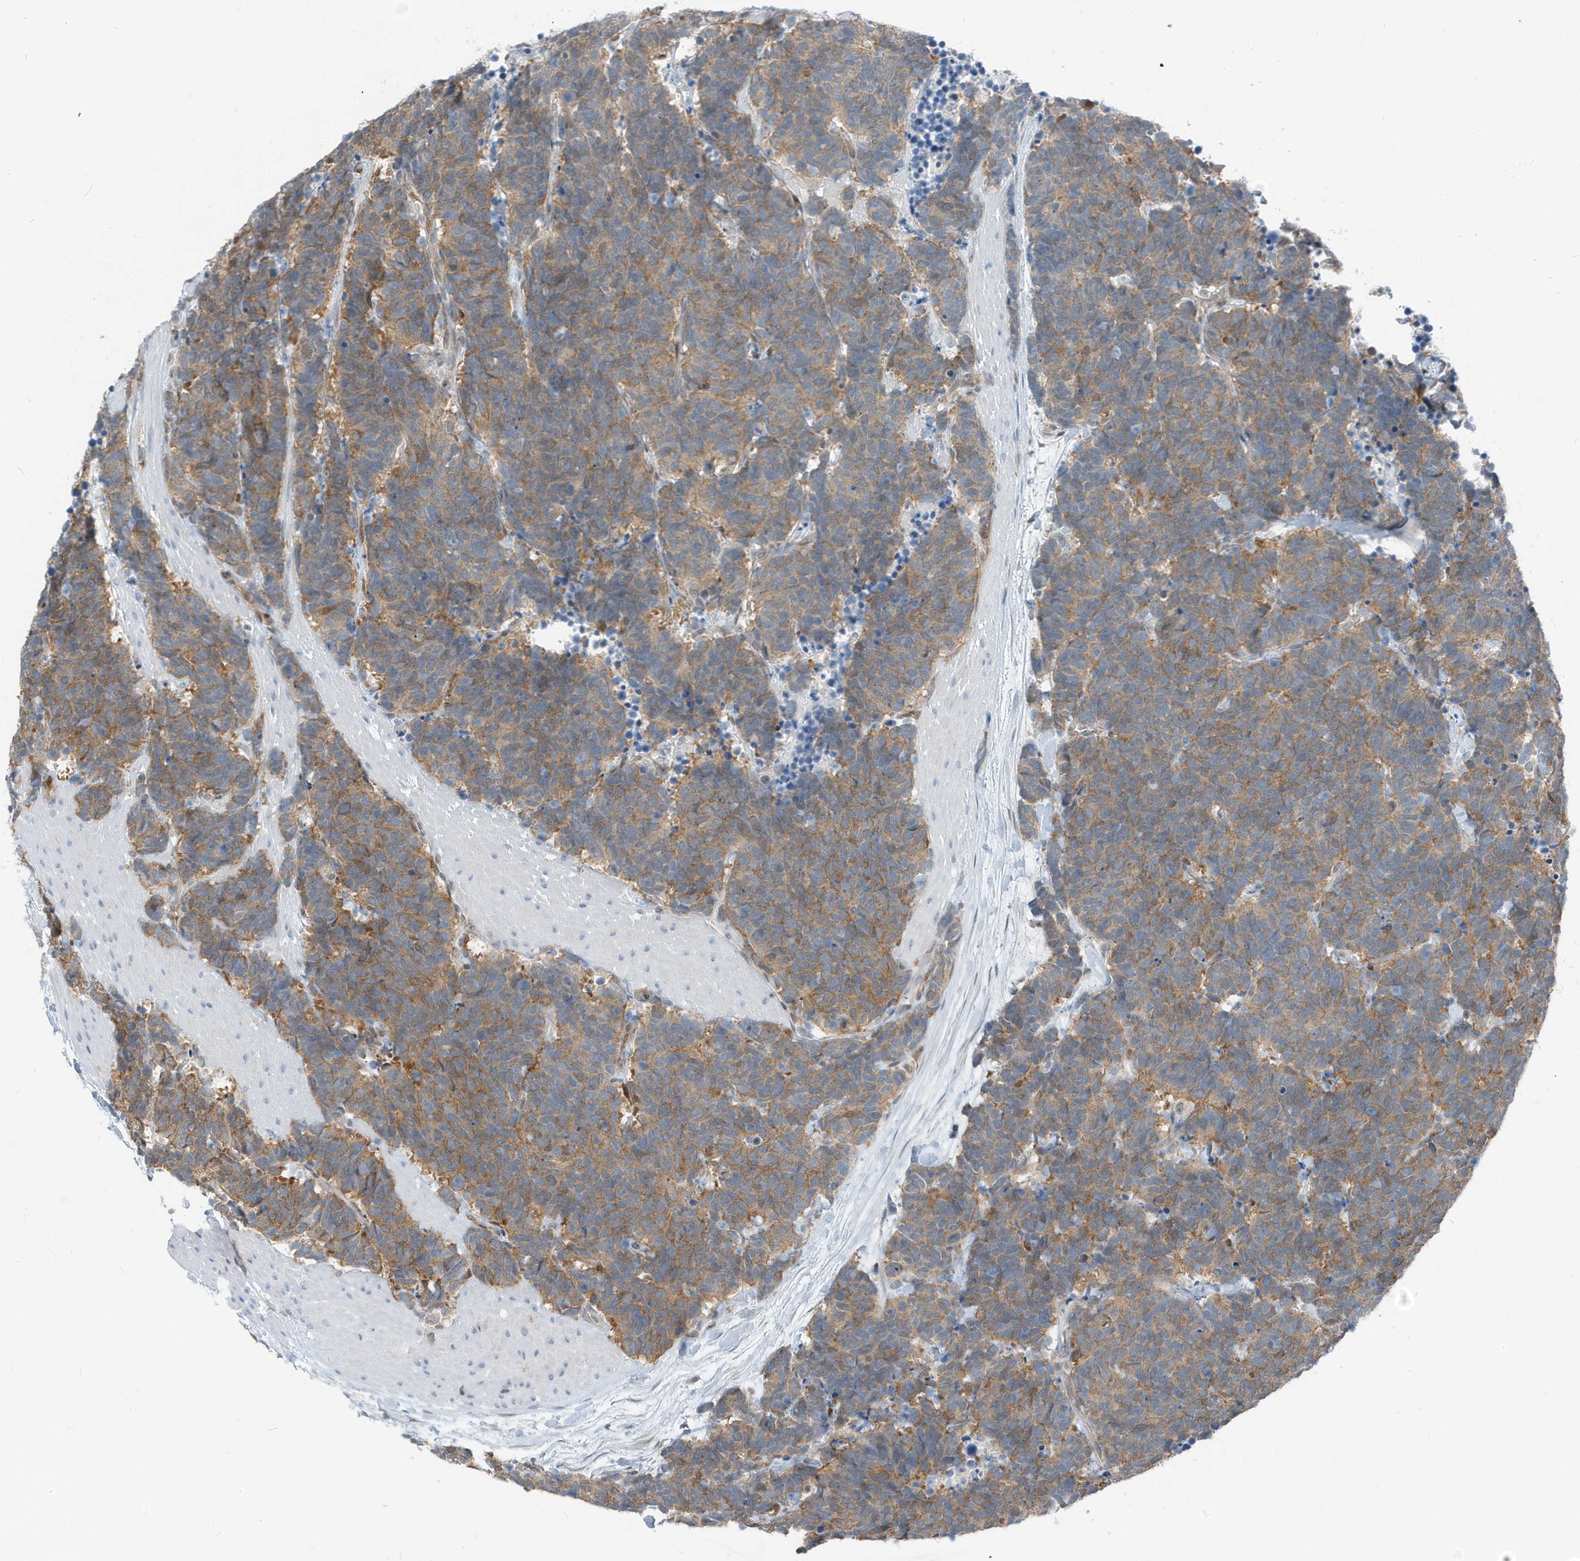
{"staining": {"intensity": "moderate", "quantity": ">75%", "location": "cytoplasmic/membranous"}, "tissue": "carcinoid", "cell_type": "Tumor cells", "image_type": "cancer", "snomed": [{"axis": "morphology", "description": "Carcinoma, NOS"}, {"axis": "morphology", "description": "Carcinoid, malignant, NOS"}, {"axis": "topography", "description": "Urinary bladder"}], "caption": "Protein staining displays moderate cytoplasmic/membranous expression in approximately >75% of tumor cells in carcinoid.", "gene": "NCOA7", "patient": {"sex": "male", "age": 57}}